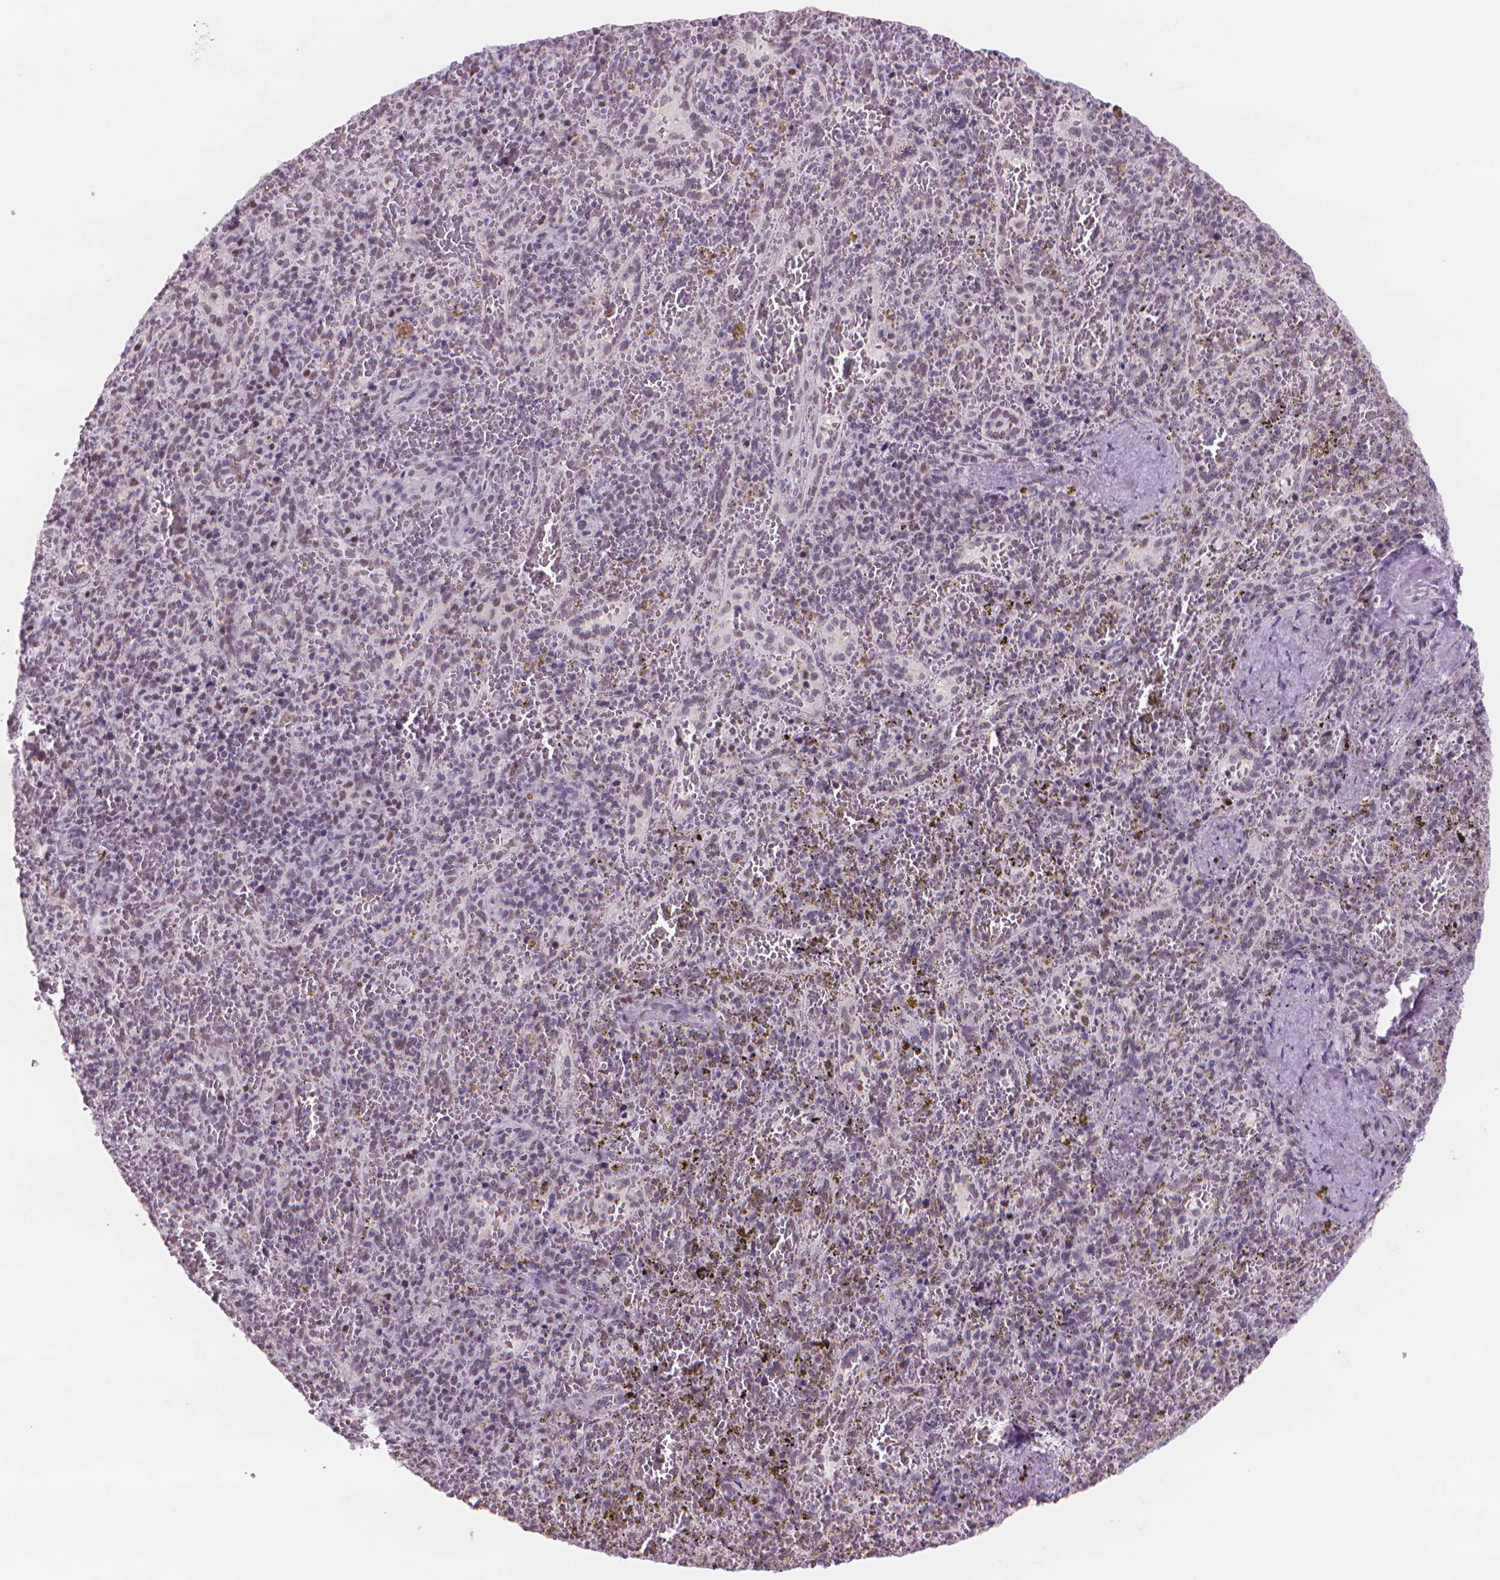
{"staining": {"intensity": "weak", "quantity": "25%-75%", "location": "nuclear"}, "tissue": "spleen", "cell_type": "Cells in red pulp", "image_type": "normal", "snomed": [{"axis": "morphology", "description": "Normal tissue, NOS"}, {"axis": "topography", "description": "Spleen"}], "caption": "An immunohistochemistry (IHC) photomicrograph of benign tissue is shown. Protein staining in brown shows weak nuclear positivity in spleen within cells in red pulp.", "gene": "POLR3D", "patient": {"sex": "female", "age": 50}}